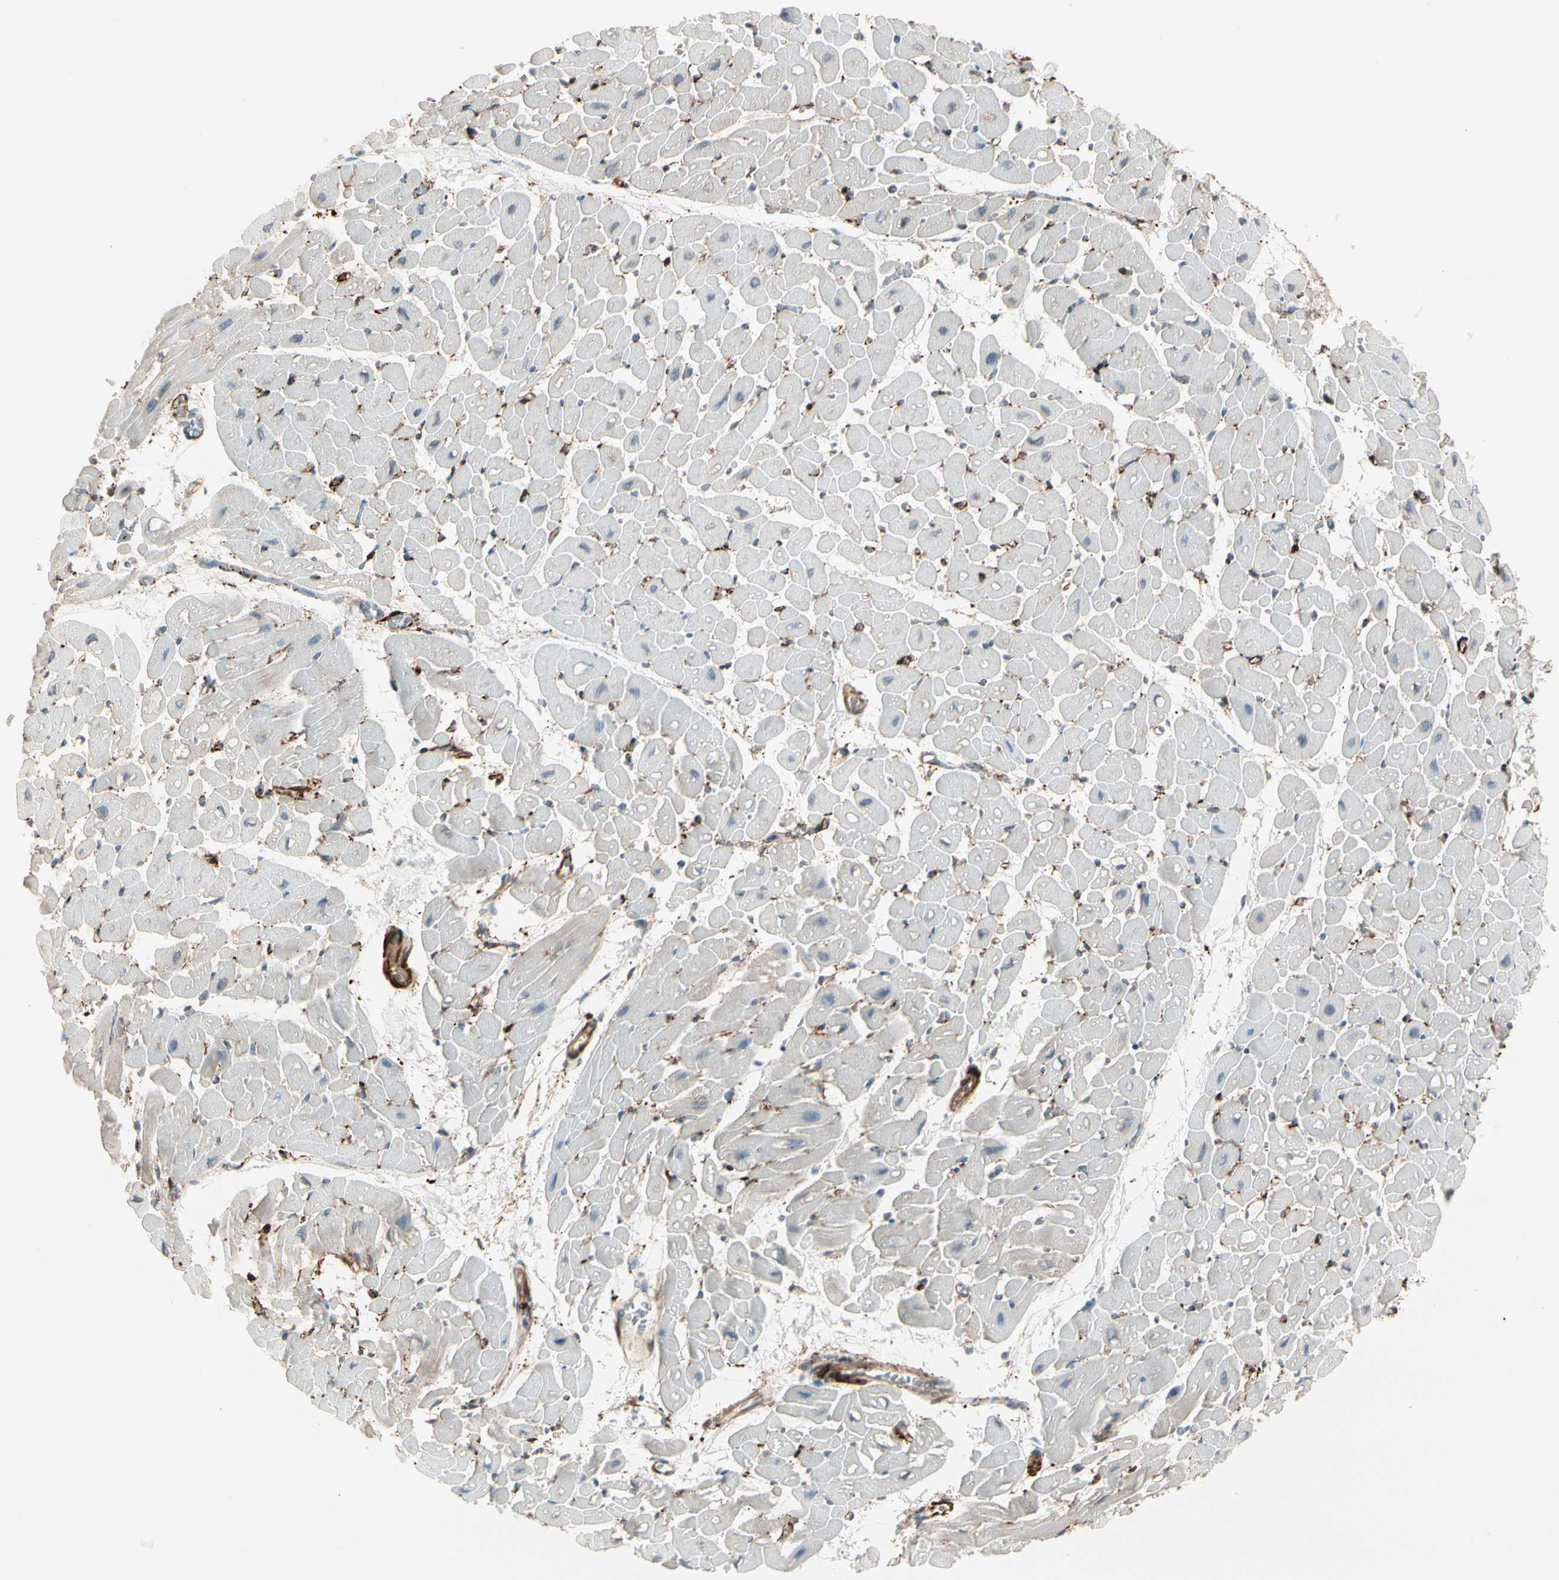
{"staining": {"intensity": "negative", "quantity": "none", "location": "none"}, "tissue": "heart muscle", "cell_type": "Cardiomyocytes", "image_type": "normal", "snomed": [{"axis": "morphology", "description": "Normal tissue, NOS"}, {"axis": "topography", "description": "Heart"}], "caption": "DAB immunohistochemical staining of unremarkable human heart muscle exhibits no significant positivity in cardiomyocytes. The staining was performed using DAB to visualize the protein expression in brown, while the nuclei were stained in blue with hematoxylin (Magnification: 20x).", "gene": "CALD1", "patient": {"sex": "male", "age": 45}}